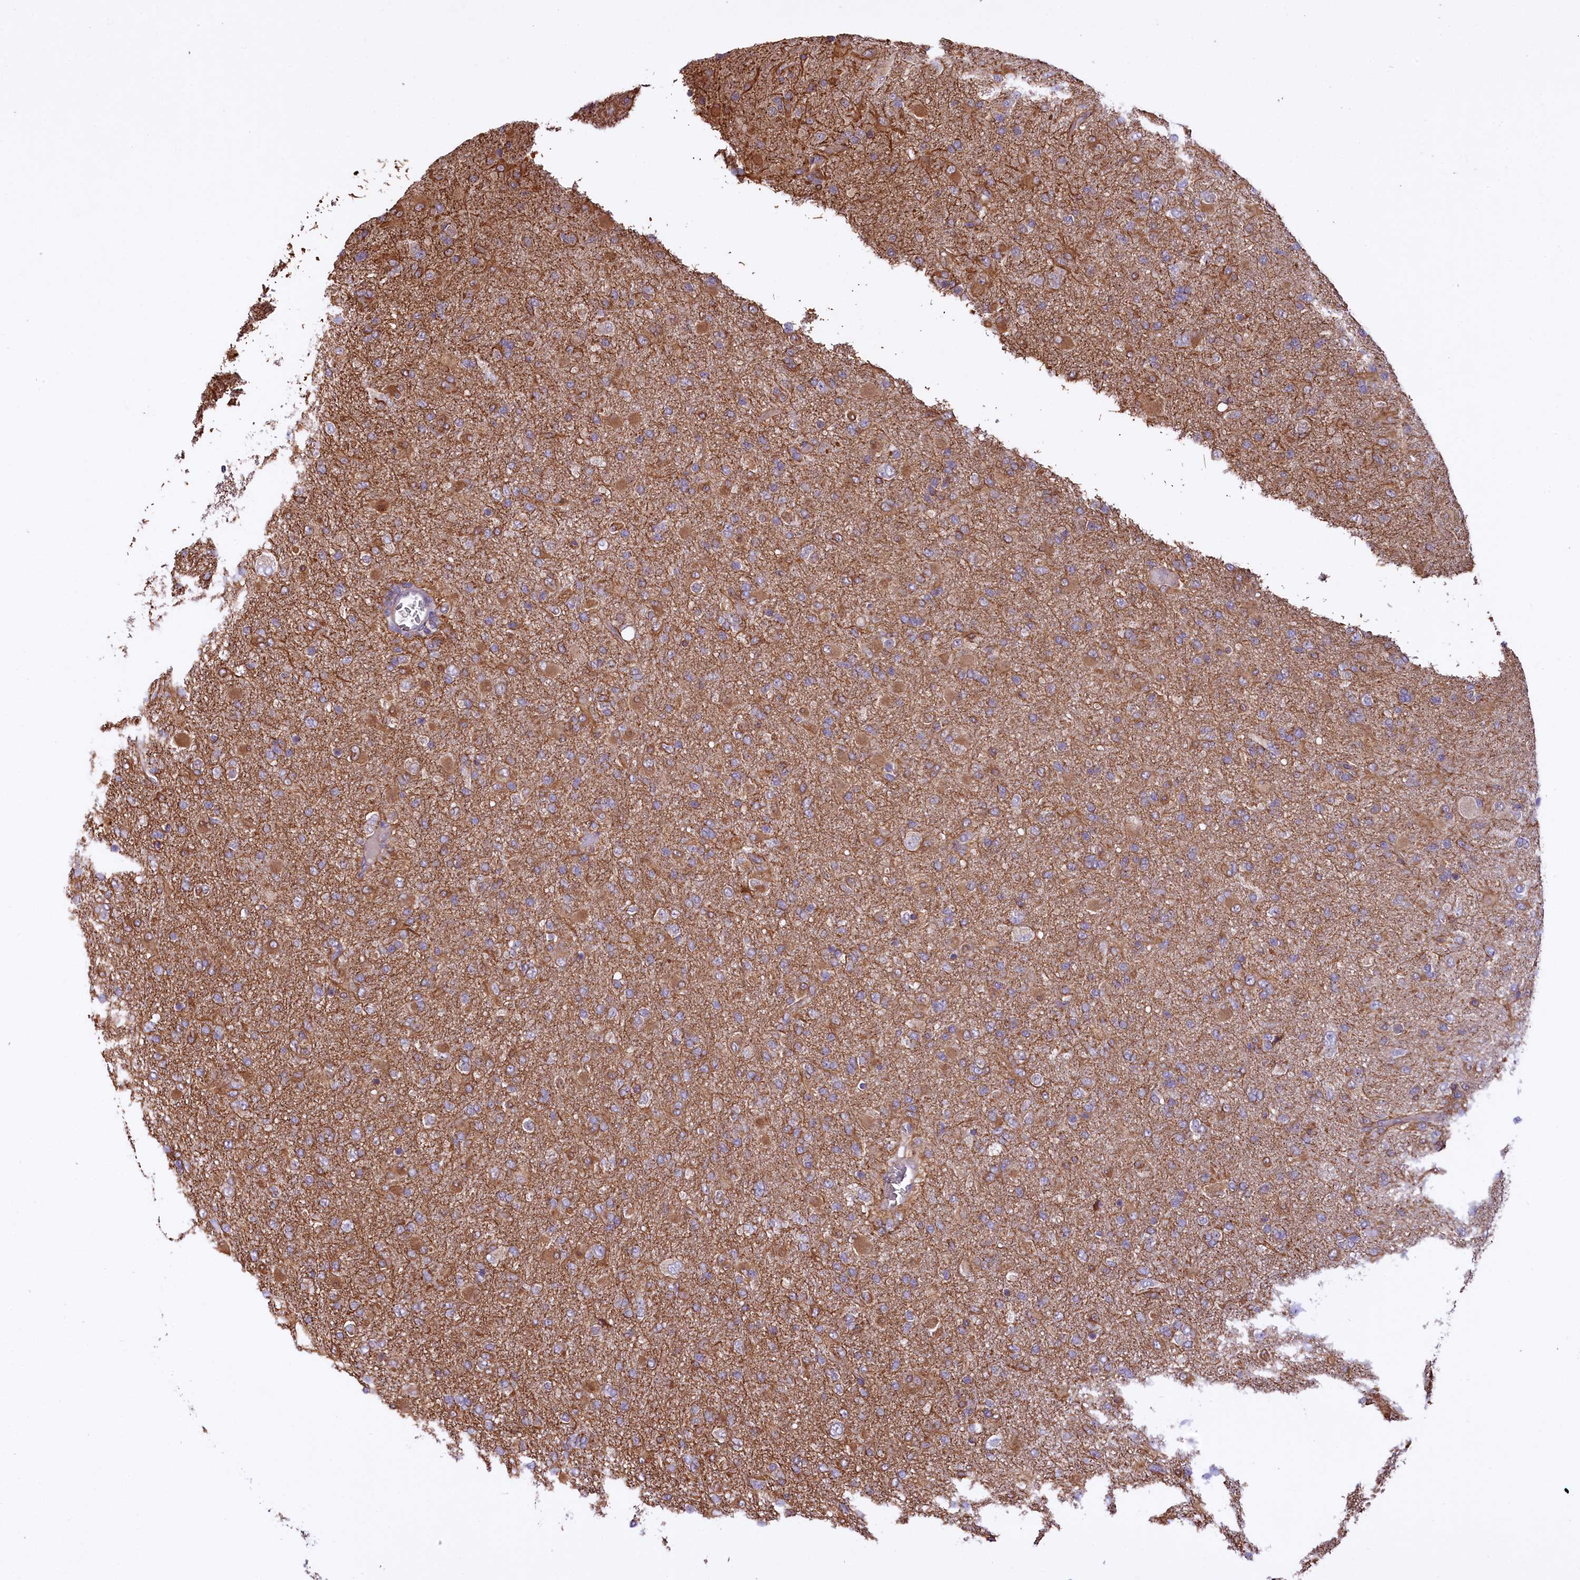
{"staining": {"intensity": "moderate", "quantity": "25%-75%", "location": "cytoplasmic/membranous"}, "tissue": "glioma", "cell_type": "Tumor cells", "image_type": "cancer", "snomed": [{"axis": "morphology", "description": "Glioma, malignant, Low grade"}, {"axis": "topography", "description": "Brain"}], "caption": "Protein staining of glioma tissue exhibits moderate cytoplasmic/membranous positivity in approximately 25%-75% of tumor cells.", "gene": "CEP295", "patient": {"sex": "male", "age": 65}}